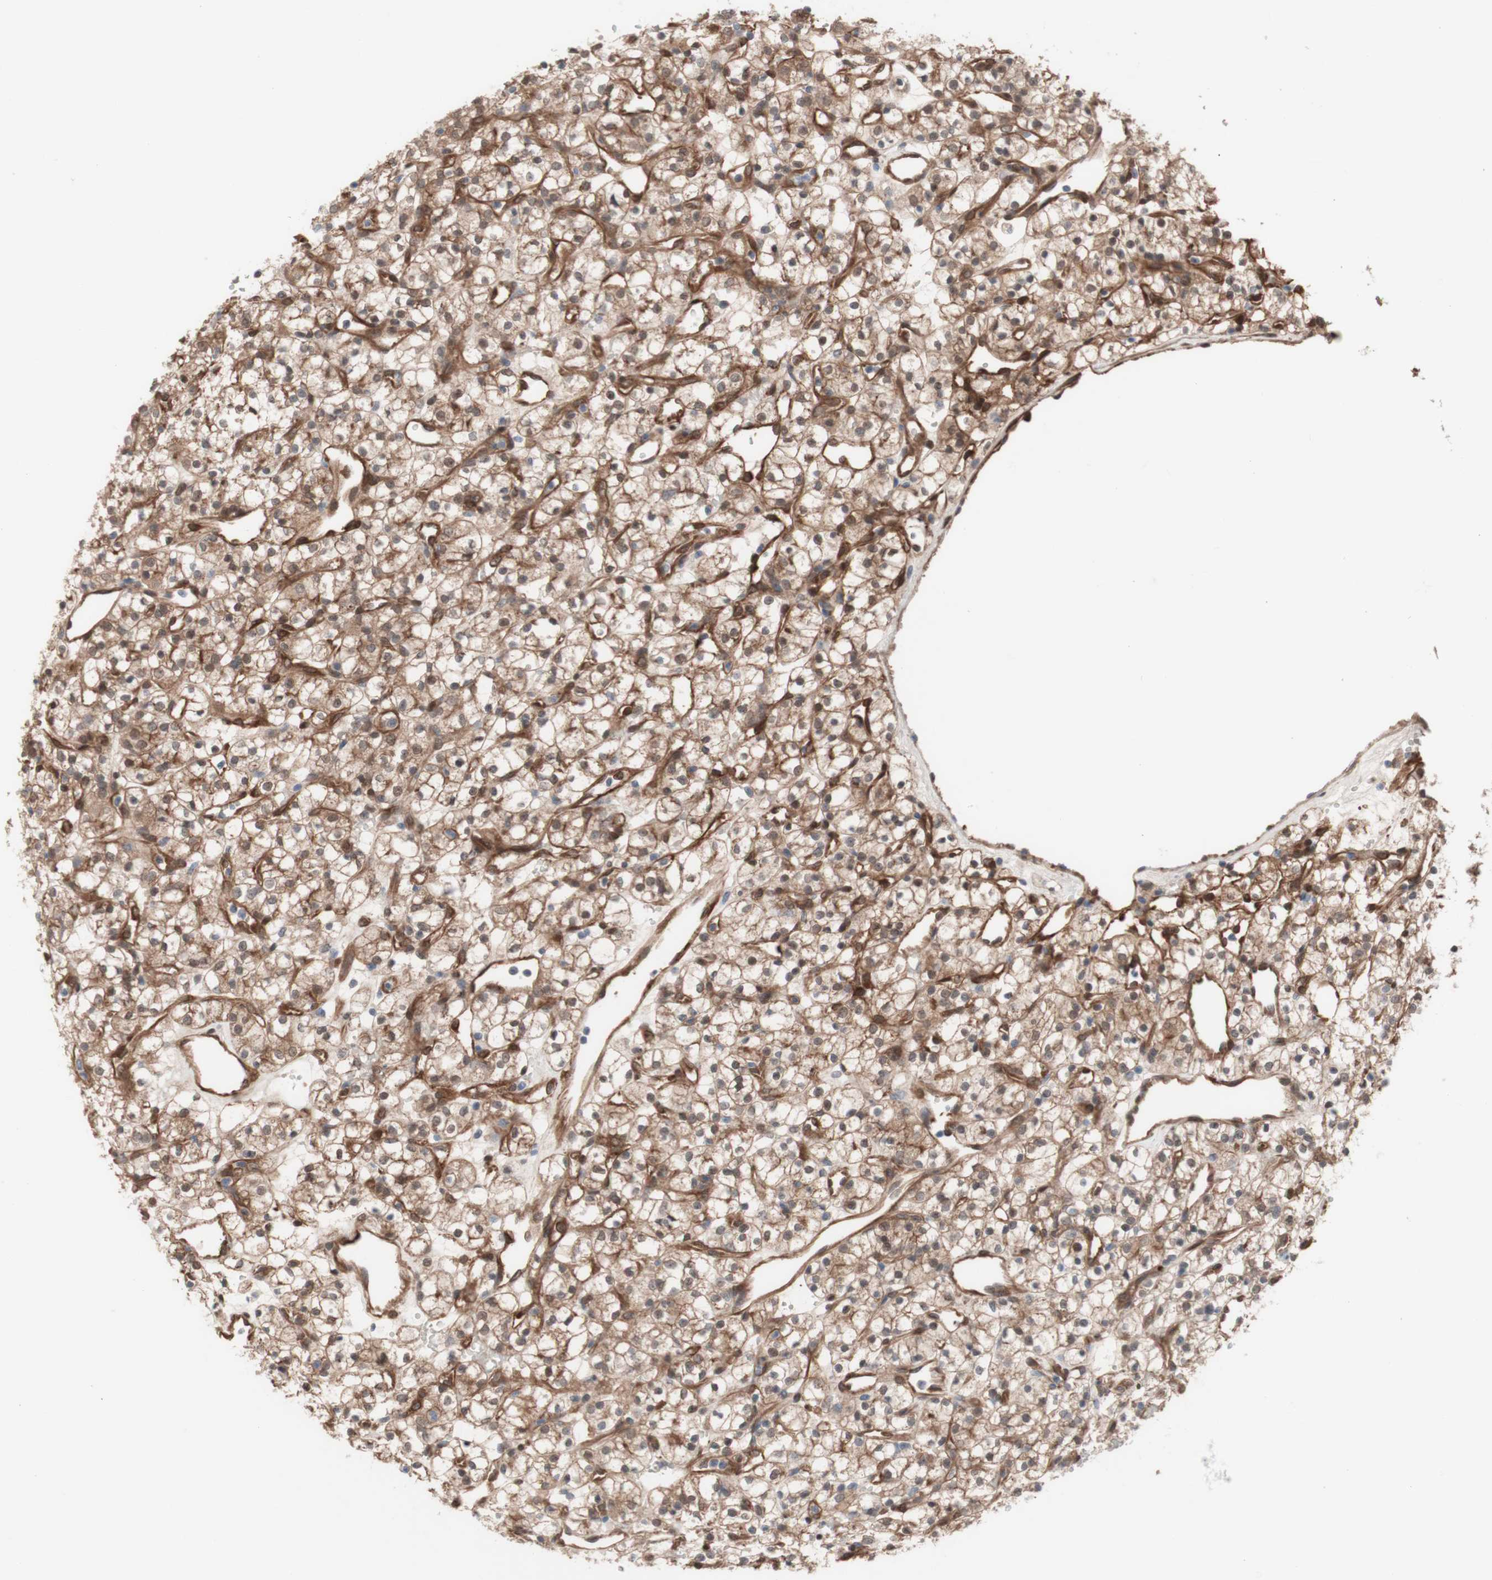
{"staining": {"intensity": "moderate", "quantity": ">75%", "location": "cytoplasmic/membranous,nuclear"}, "tissue": "renal cancer", "cell_type": "Tumor cells", "image_type": "cancer", "snomed": [{"axis": "morphology", "description": "Adenocarcinoma, NOS"}, {"axis": "topography", "description": "Kidney"}], "caption": "Human renal adenocarcinoma stained with a brown dye demonstrates moderate cytoplasmic/membranous and nuclear positive expression in about >75% of tumor cells.", "gene": "CNN3", "patient": {"sex": "female", "age": 60}}